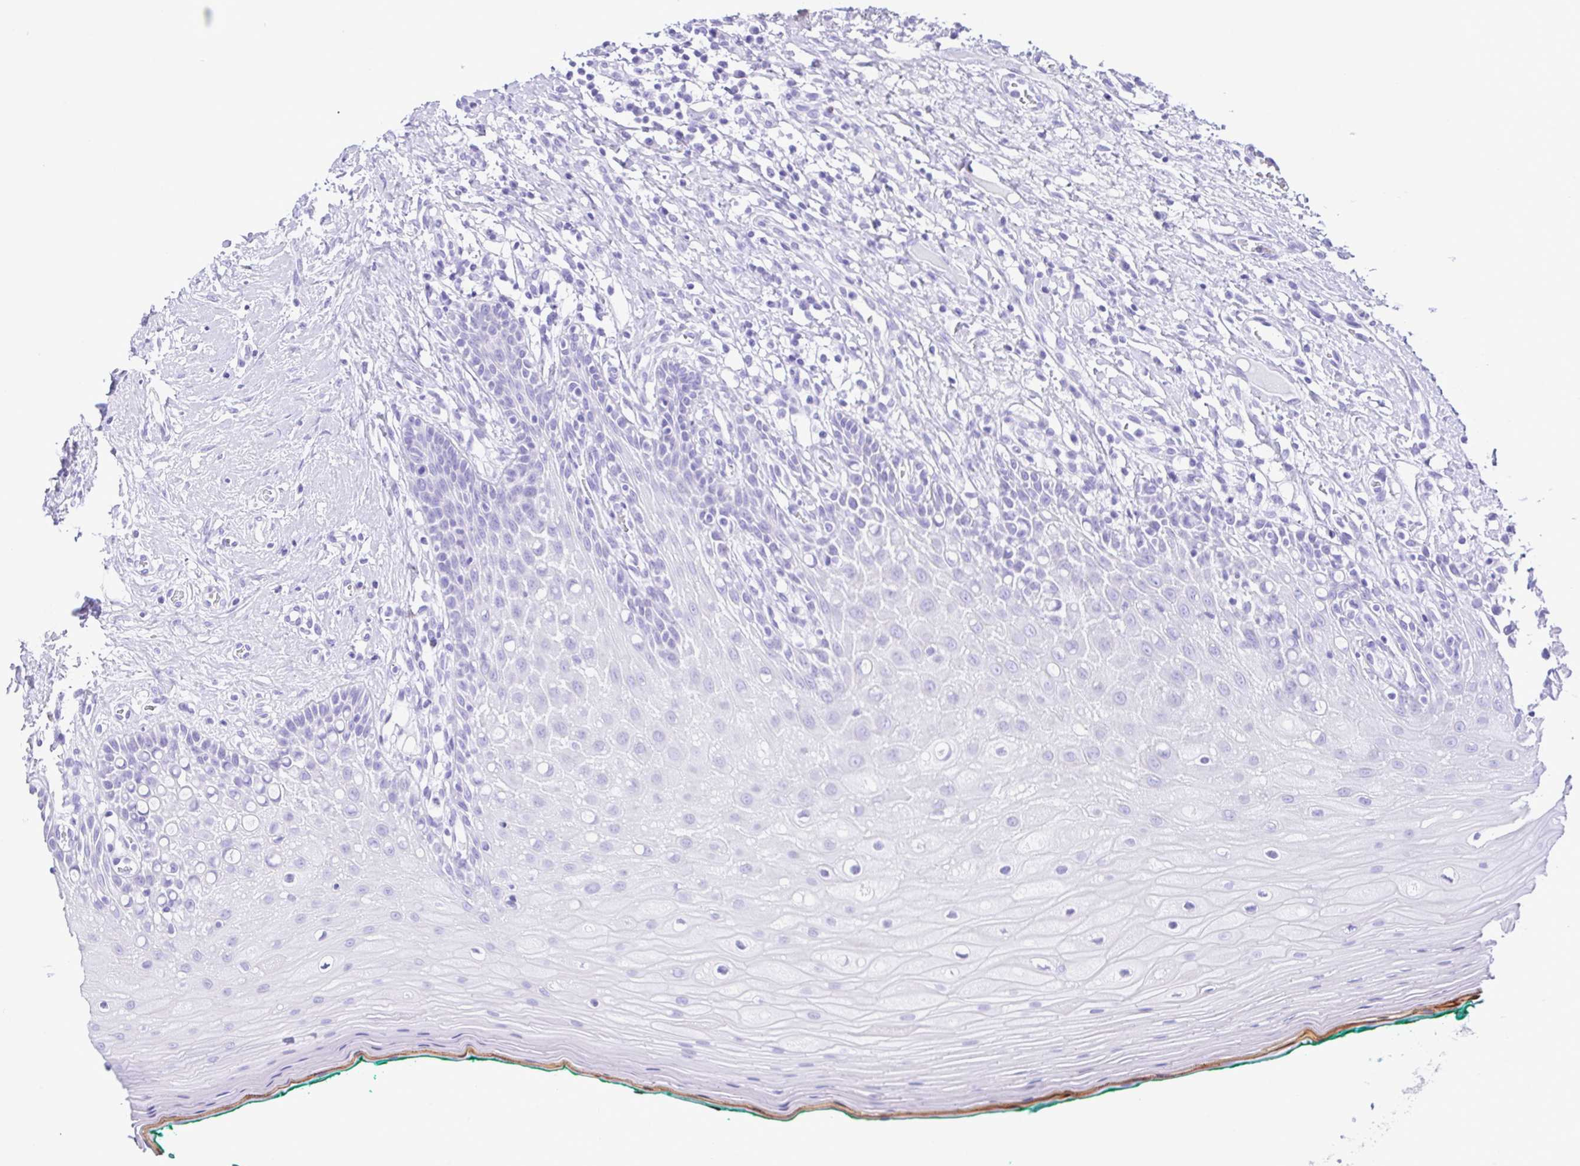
{"staining": {"intensity": "negative", "quantity": "none", "location": "none"}, "tissue": "oral mucosa", "cell_type": "Squamous epithelial cells", "image_type": "normal", "snomed": [{"axis": "morphology", "description": "Normal tissue, NOS"}, {"axis": "topography", "description": "Oral tissue"}], "caption": "Immunohistochemistry micrograph of unremarkable human oral mucosa stained for a protein (brown), which displays no expression in squamous epithelial cells. The staining was performed using DAB (3,3'-diaminobenzidine) to visualize the protein expression in brown, while the nuclei were stained in blue with hematoxylin (Magnification: 20x).", "gene": "ERP27", "patient": {"sex": "female", "age": 83}}